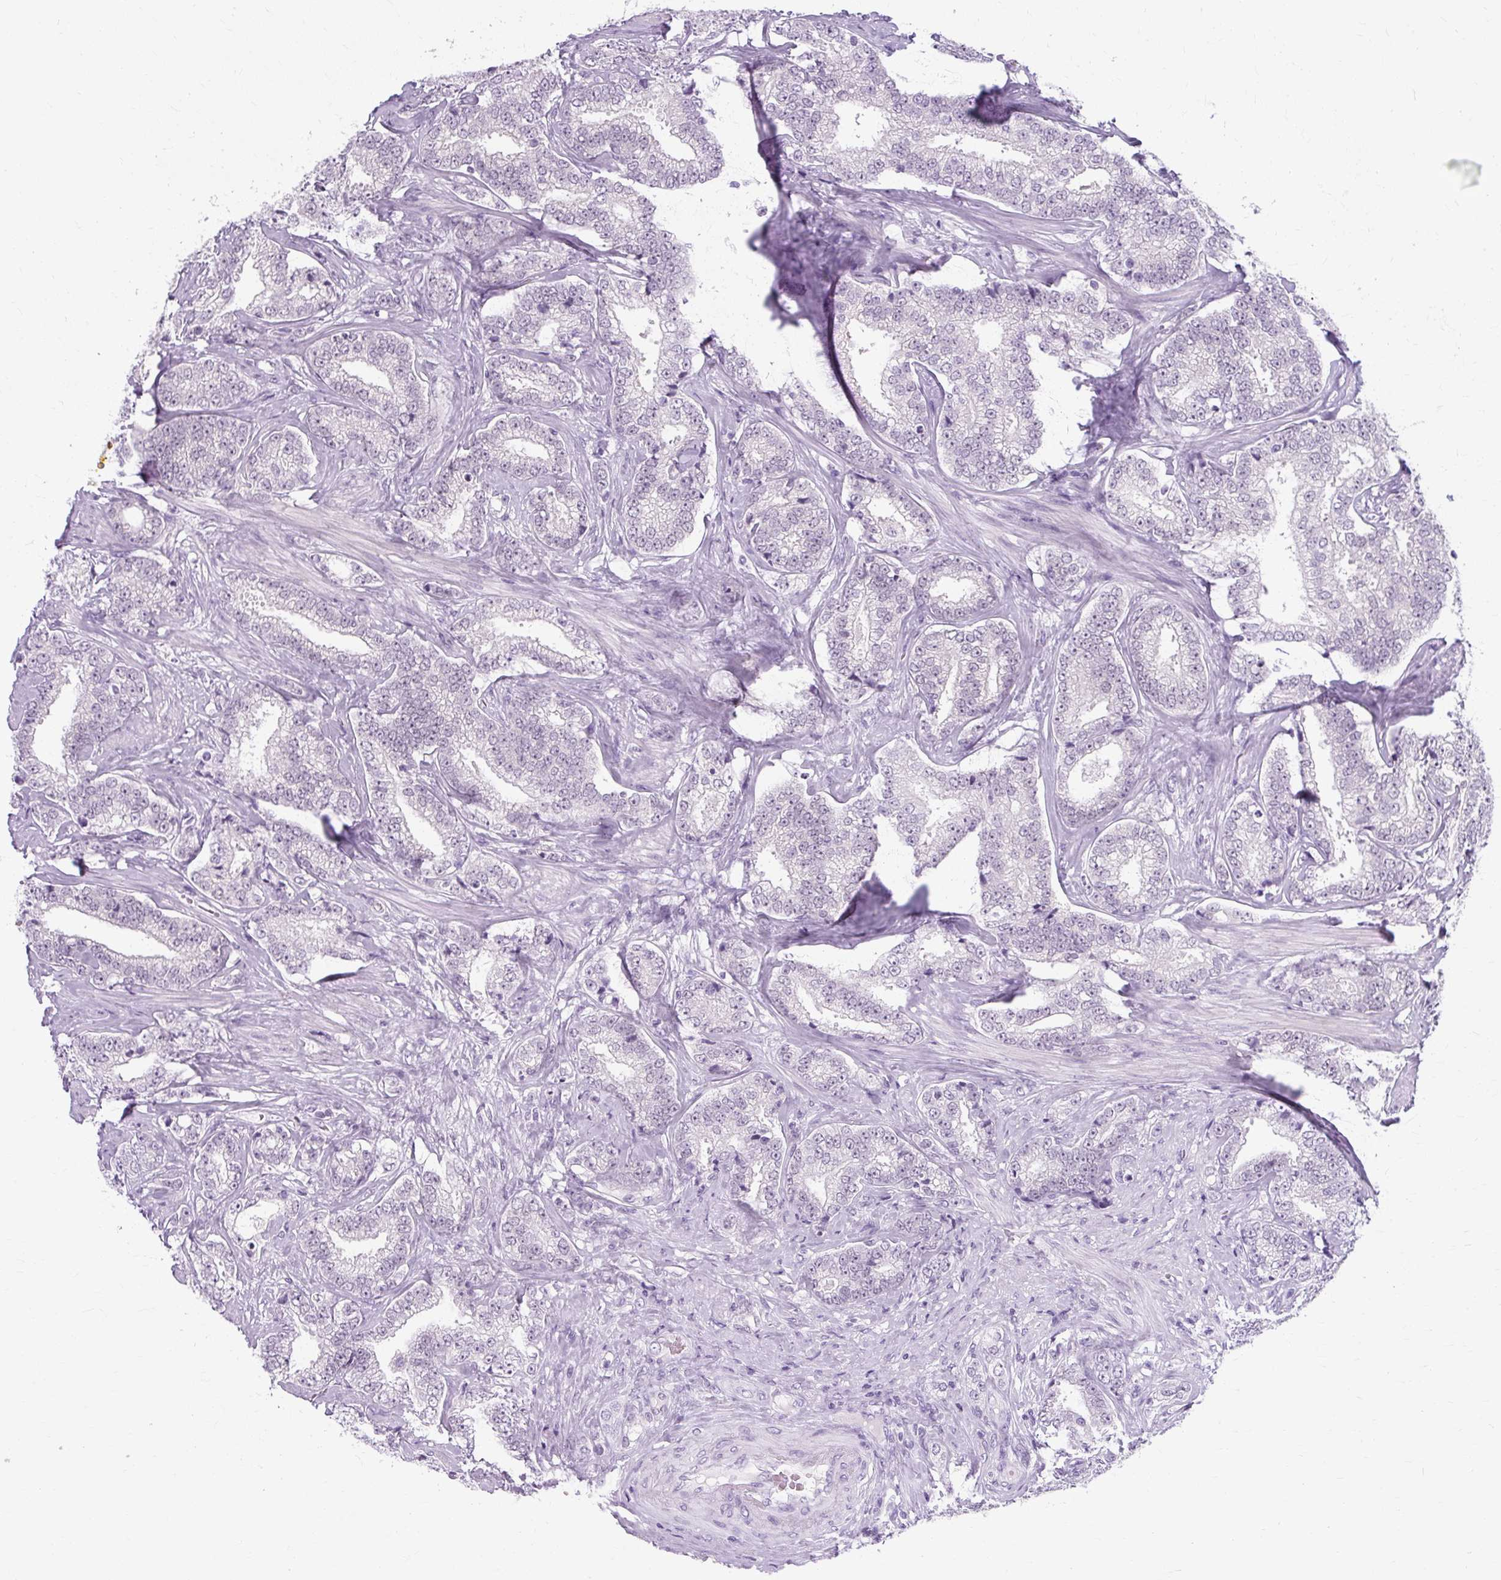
{"staining": {"intensity": "negative", "quantity": "none", "location": "none"}, "tissue": "prostate cancer", "cell_type": "Tumor cells", "image_type": "cancer", "snomed": [{"axis": "morphology", "description": "Adenocarcinoma, Low grade"}, {"axis": "topography", "description": "Prostate"}], "caption": "This is an immunohistochemistry micrograph of low-grade adenocarcinoma (prostate). There is no staining in tumor cells.", "gene": "RYBP", "patient": {"sex": "male", "age": 63}}